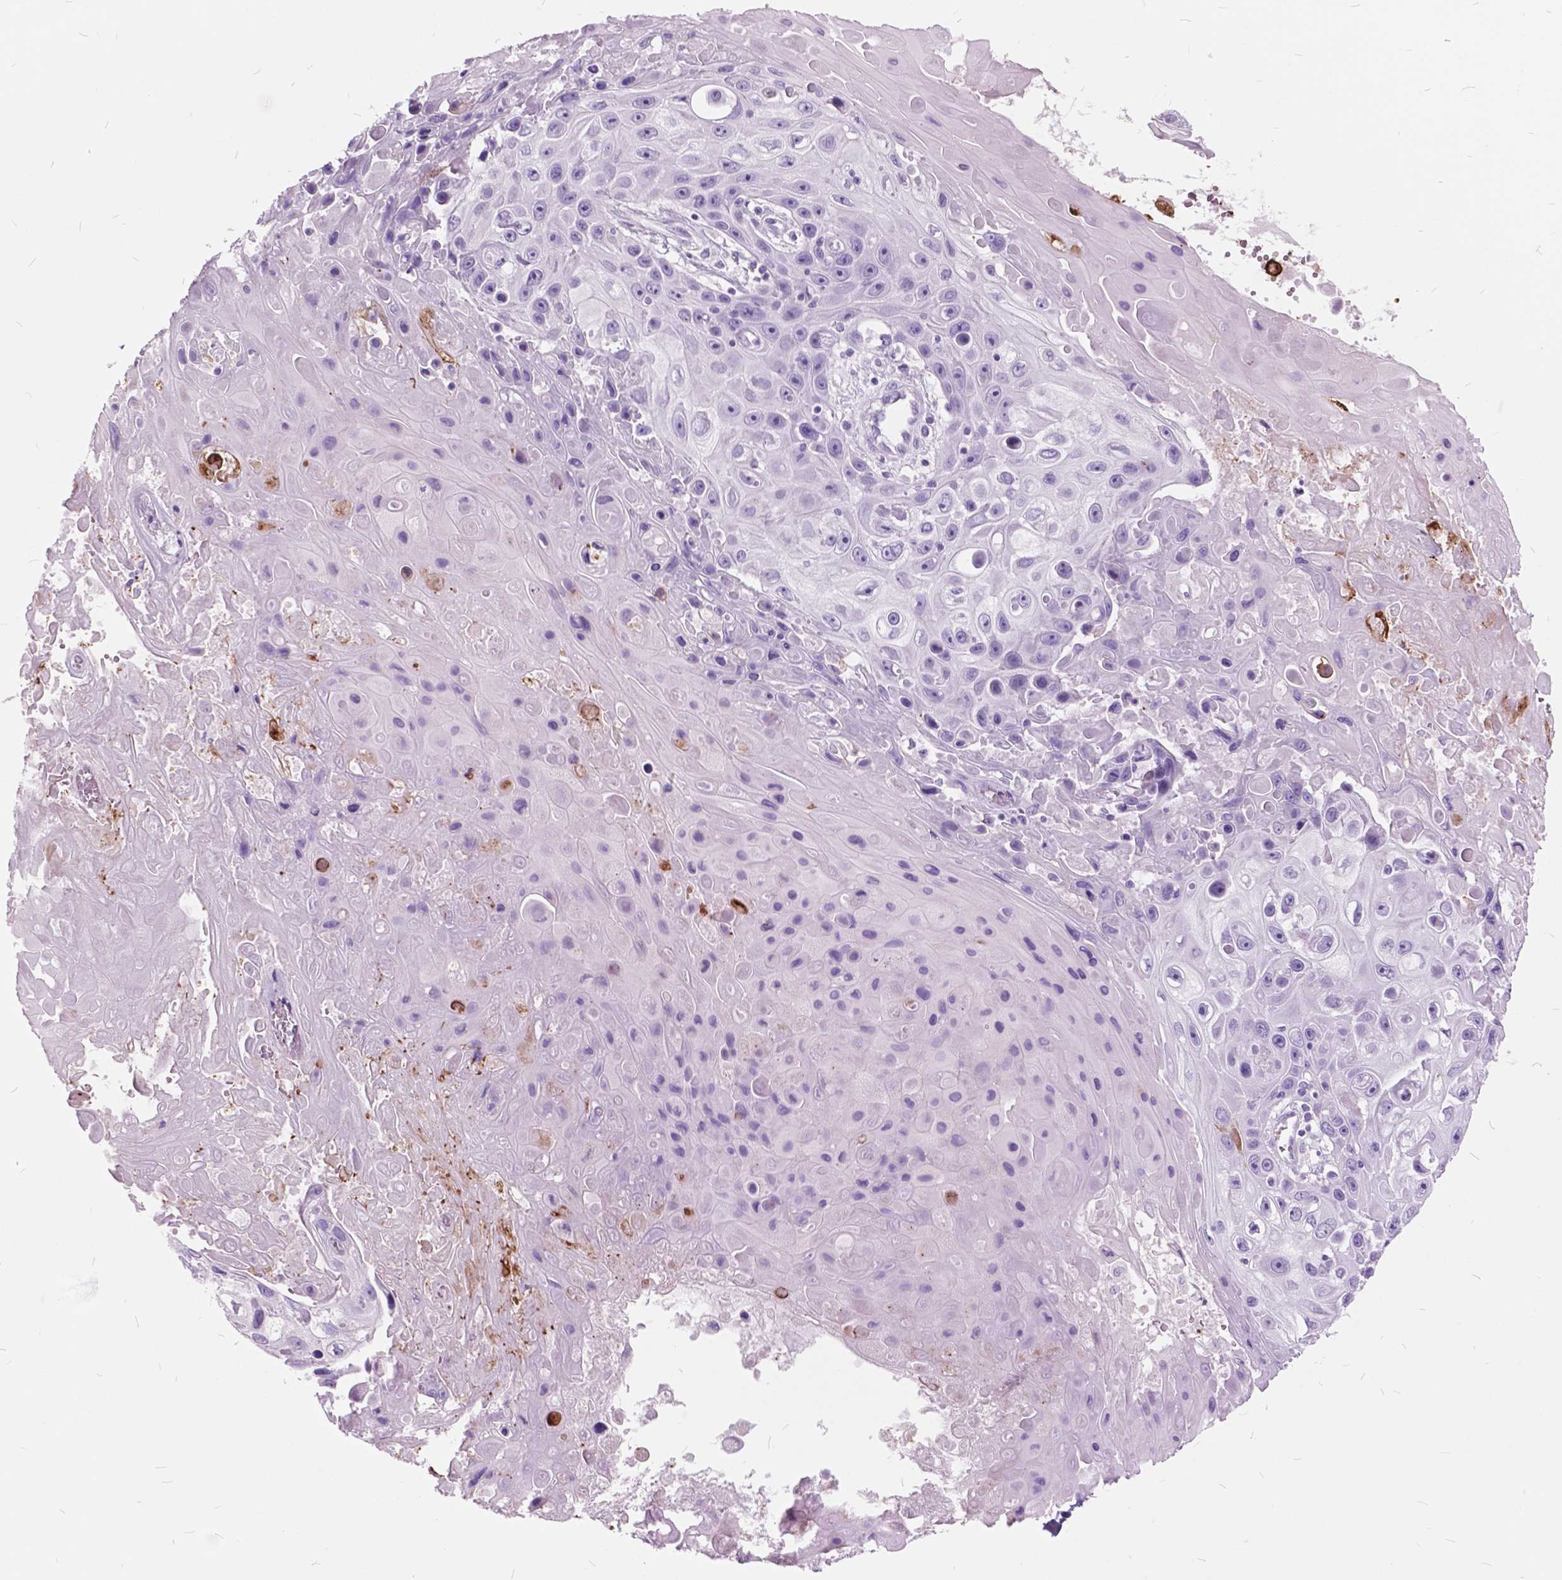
{"staining": {"intensity": "negative", "quantity": "none", "location": "none"}, "tissue": "skin cancer", "cell_type": "Tumor cells", "image_type": "cancer", "snomed": [{"axis": "morphology", "description": "Squamous cell carcinoma, NOS"}, {"axis": "topography", "description": "Skin"}], "caption": "Tumor cells show no significant expression in skin cancer (squamous cell carcinoma).", "gene": "GDF9", "patient": {"sex": "male", "age": 82}}